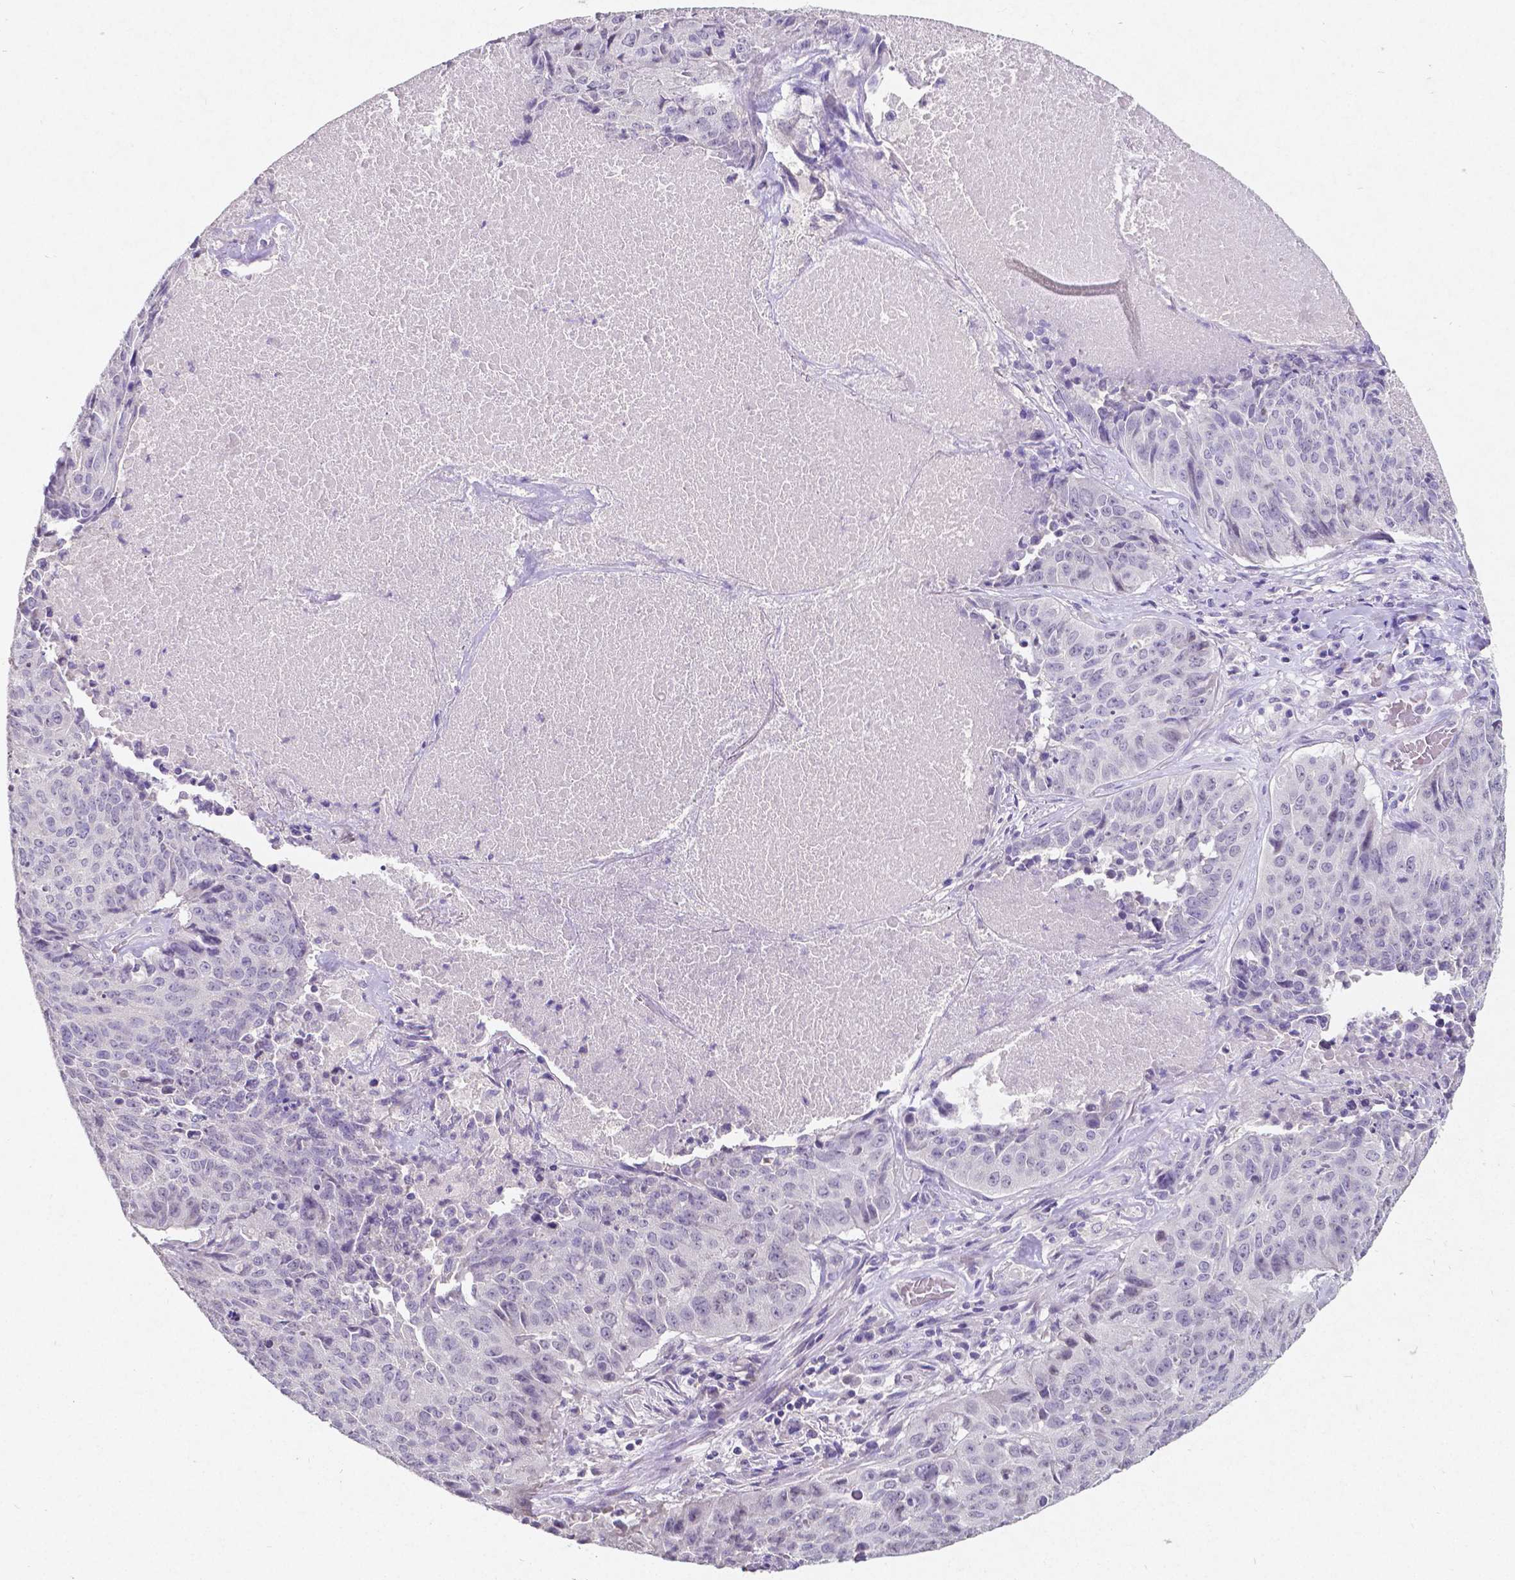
{"staining": {"intensity": "negative", "quantity": "none", "location": "none"}, "tissue": "lung cancer", "cell_type": "Tumor cells", "image_type": "cancer", "snomed": [{"axis": "morphology", "description": "Normal tissue, NOS"}, {"axis": "morphology", "description": "Squamous cell carcinoma, NOS"}, {"axis": "topography", "description": "Bronchus"}, {"axis": "topography", "description": "Lung"}], "caption": "Human squamous cell carcinoma (lung) stained for a protein using immunohistochemistry demonstrates no staining in tumor cells.", "gene": "SATB2", "patient": {"sex": "male", "age": 64}}